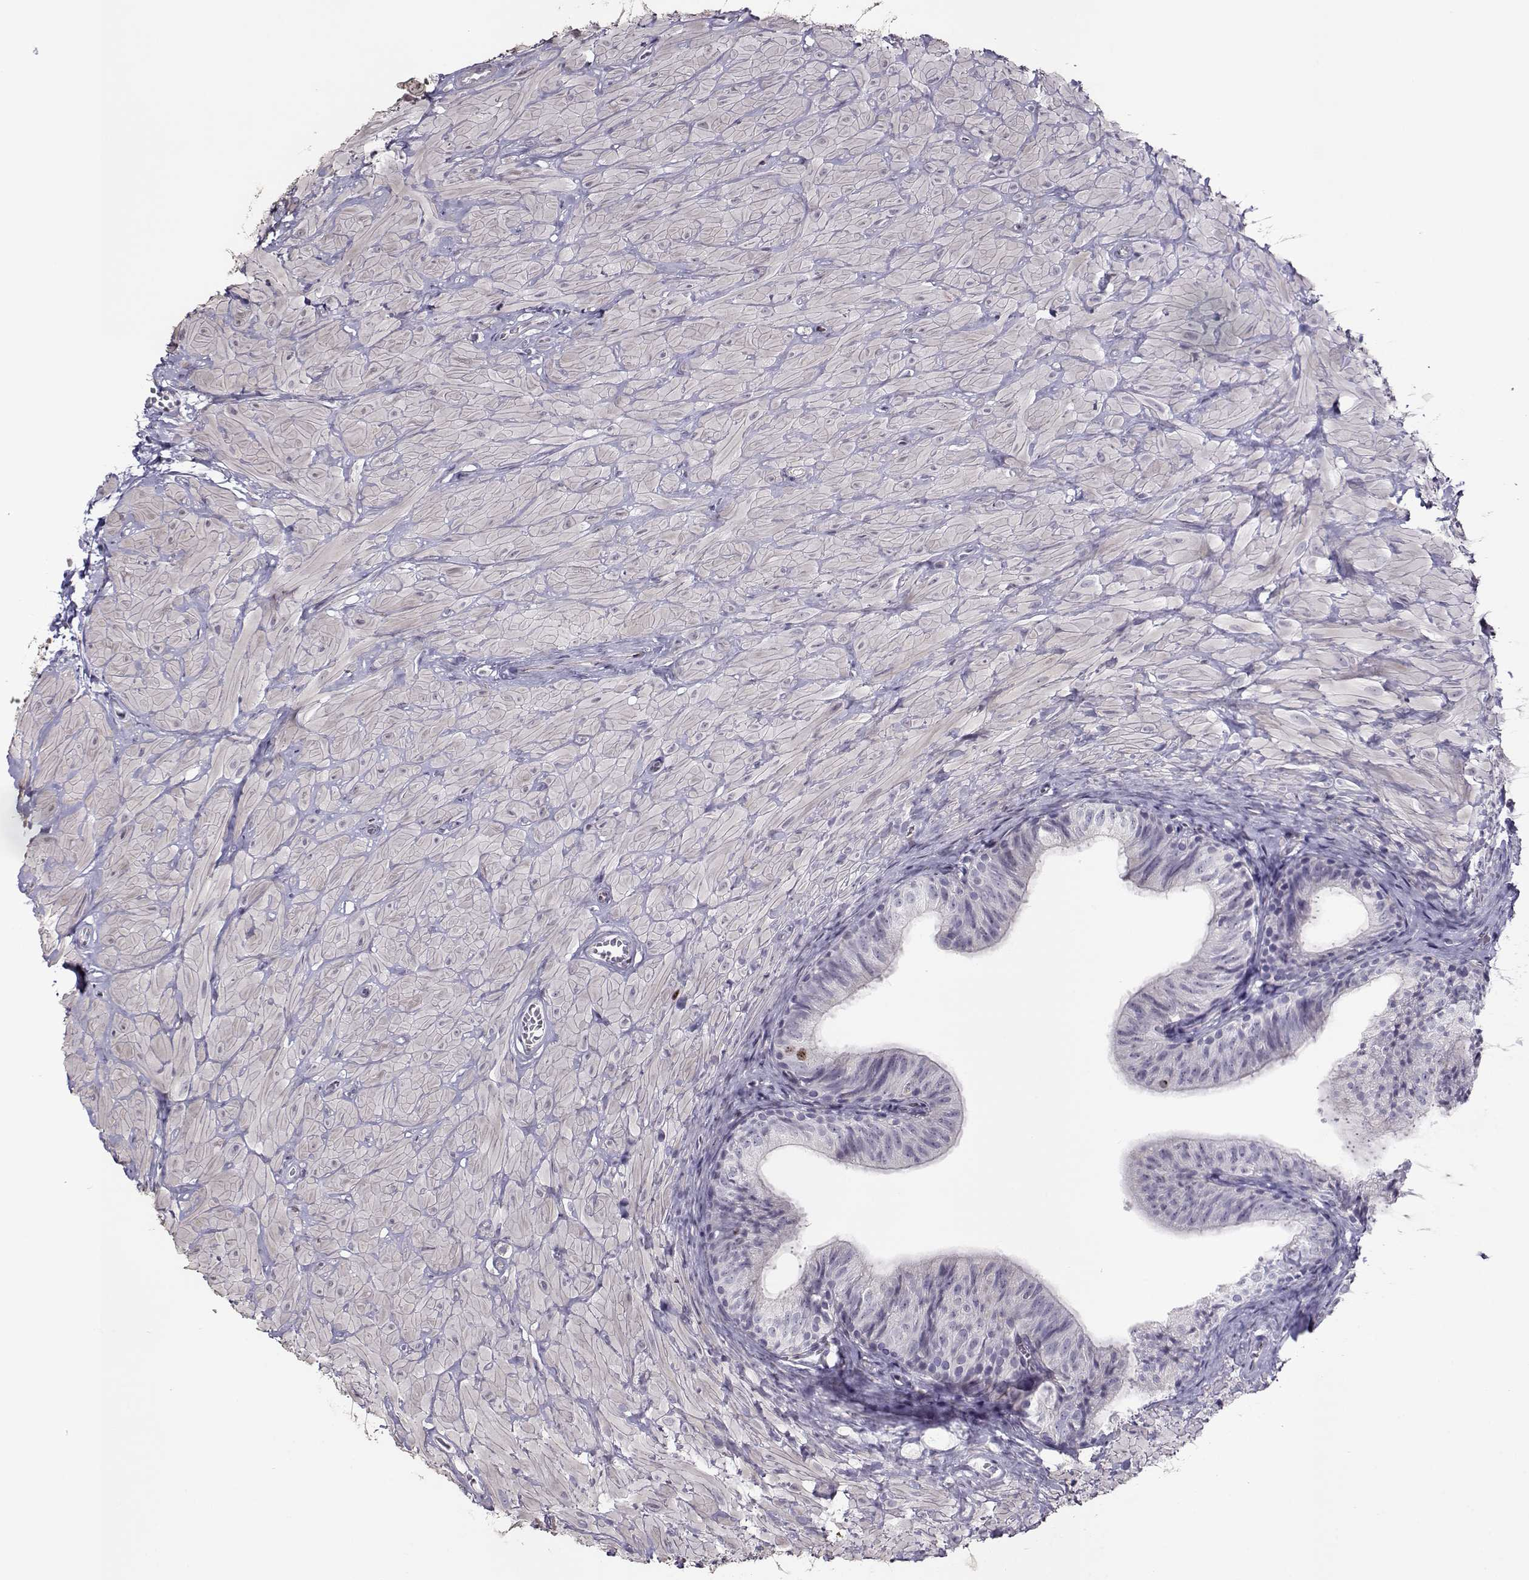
{"staining": {"intensity": "negative", "quantity": "none", "location": "none"}, "tissue": "epididymis", "cell_type": "Glandular cells", "image_type": "normal", "snomed": [{"axis": "morphology", "description": "Normal tissue, NOS"}, {"axis": "topography", "description": "Epididymis"}, {"axis": "topography", "description": "Vas deferens"}], "caption": "DAB immunohistochemical staining of normal human epididymis demonstrates no significant positivity in glandular cells. Brightfield microscopy of IHC stained with DAB (3,3'-diaminobenzidine) (brown) and hematoxylin (blue), captured at high magnification.", "gene": "NPW", "patient": {"sex": "male", "age": 23}}